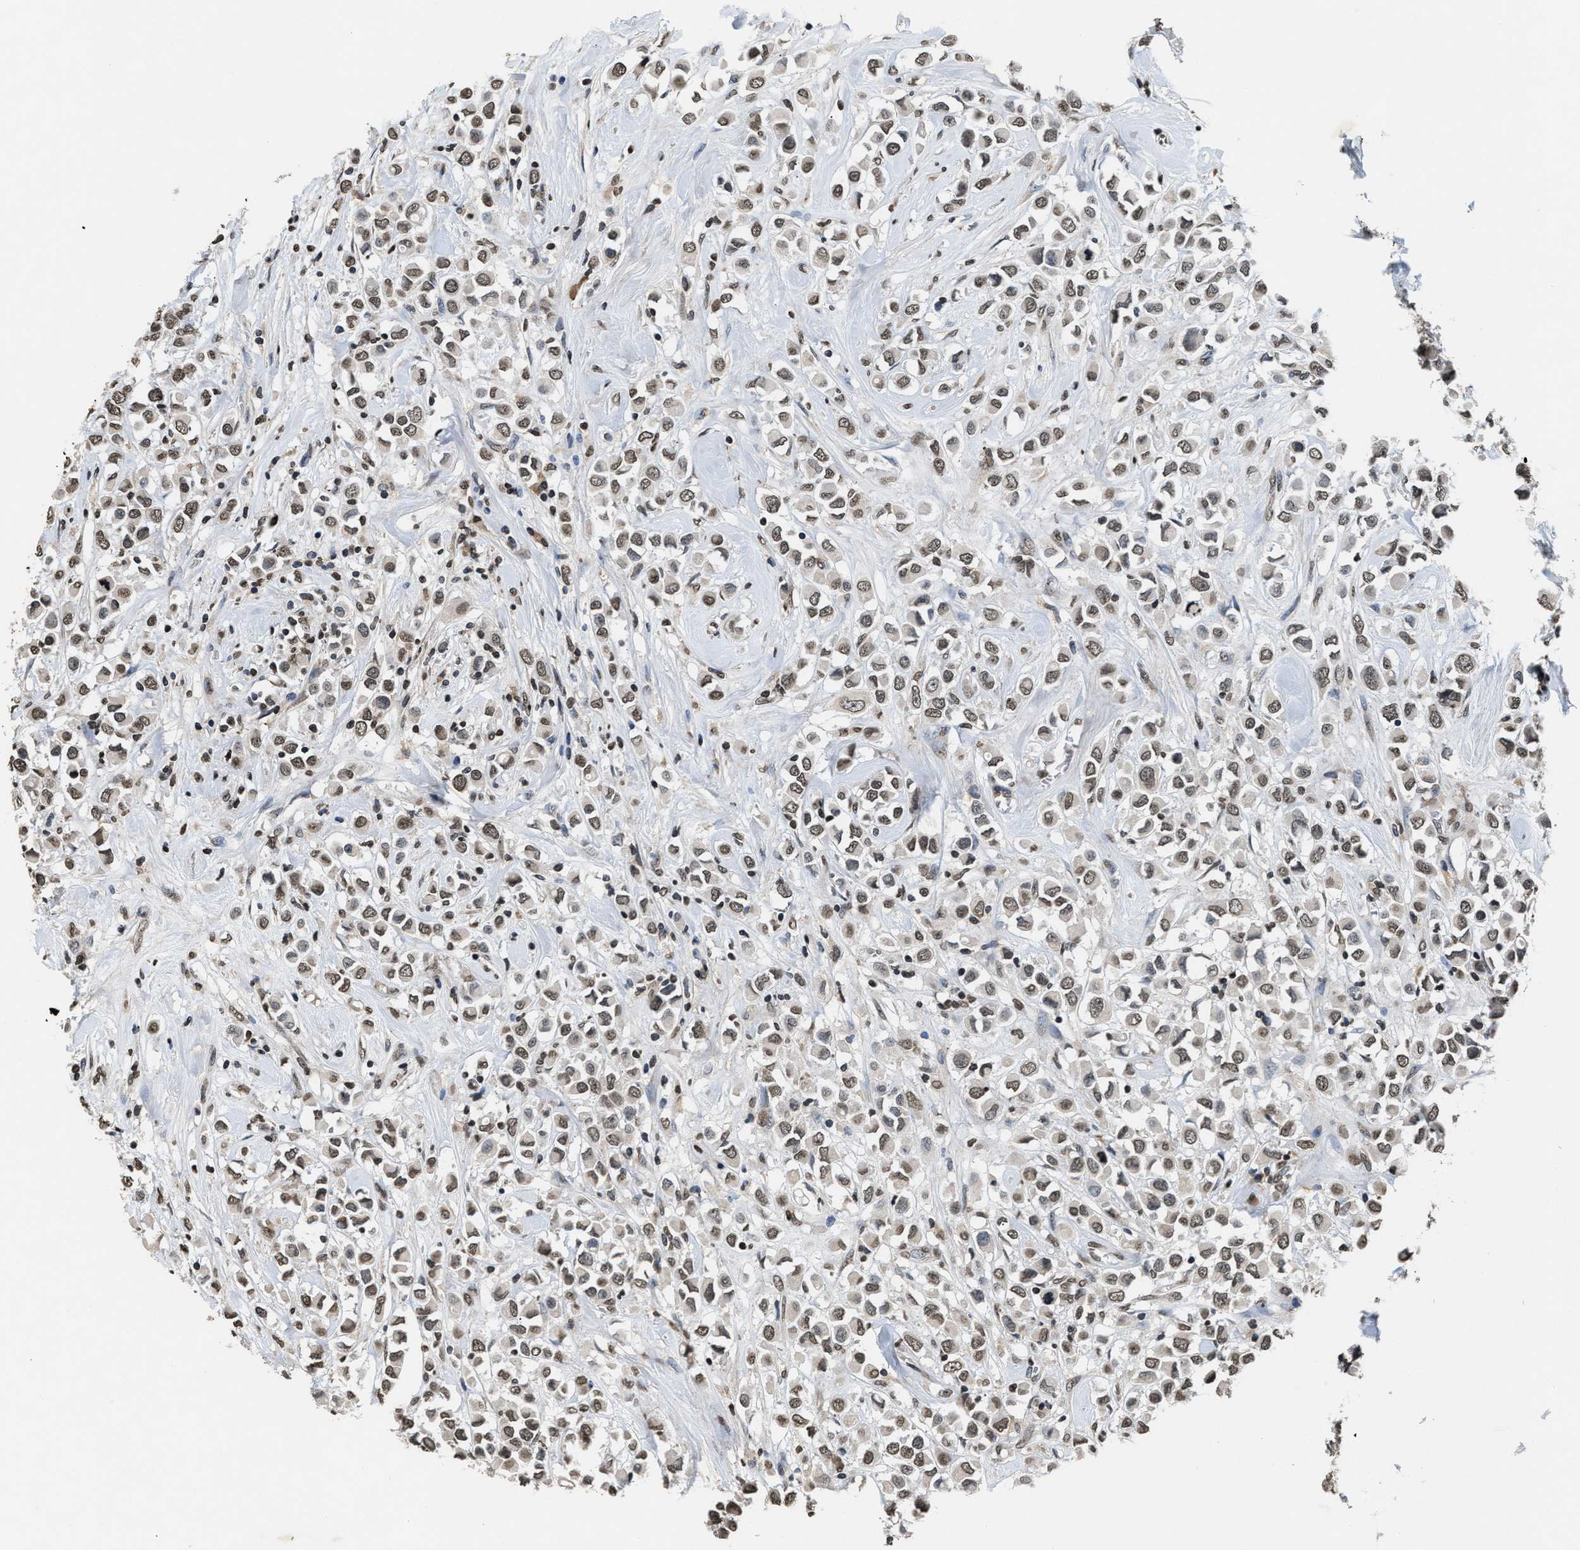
{"staining": {"intensity": "weak", "quantity": ">75%", "location": "nuclear"}, "tissue": "breast cancer", "cell_type": "Tumor cells", "image_type": "cancer", "snomed": [{"axis": "morphology", "description": "Duct carcinoma"}, {"axis": "topography", "description": "Breast"}], "caption": "IHC of human breast cancer reveals low levels of weak nuclear staining in approximately >75% of tumor cells.", "gene": "DNASE1L3", "patient": {"sex": "female", "age": 61}}